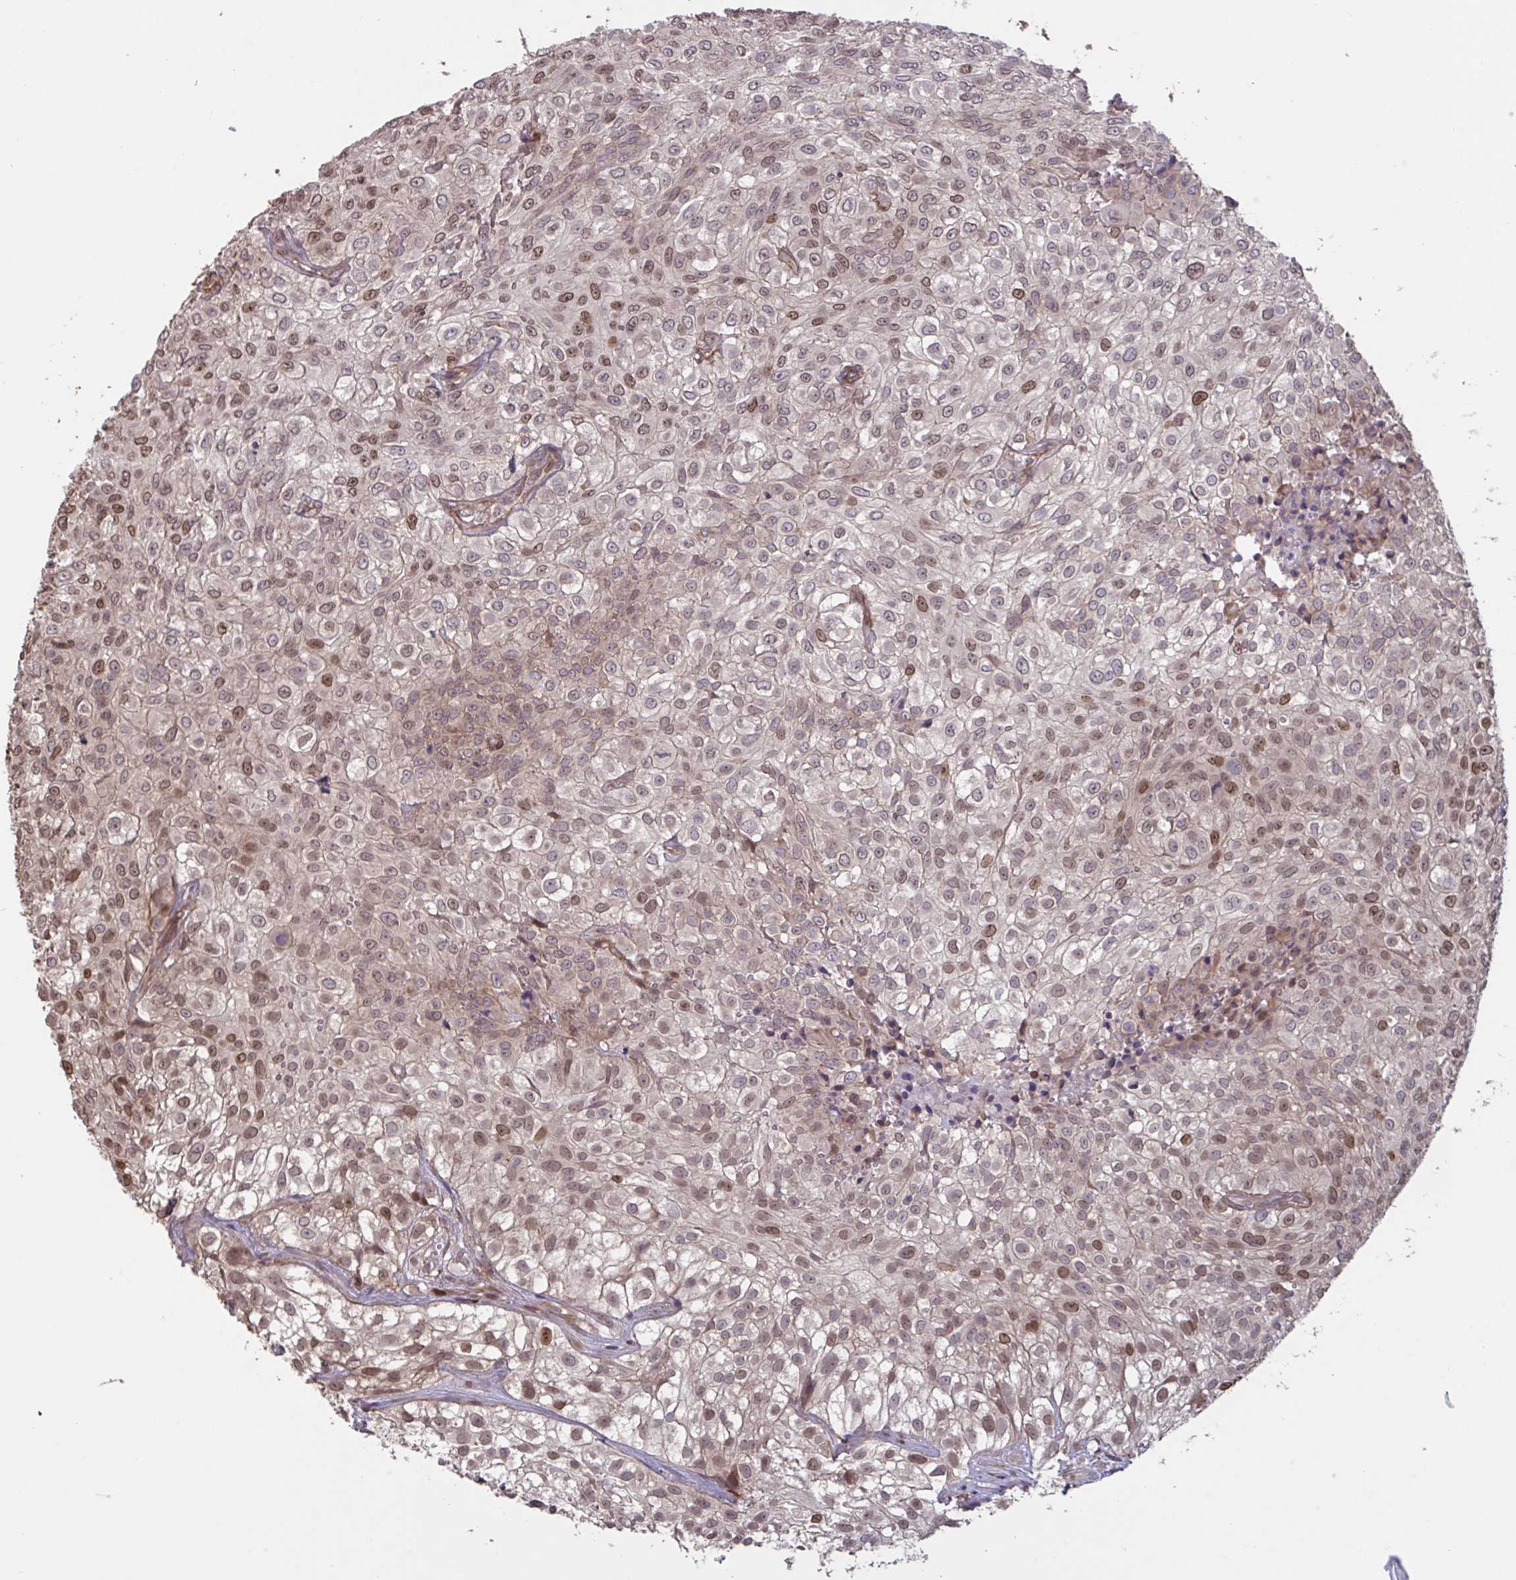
{"staining": {"intensity": "moderate", "quantity": ">75%", "location": "nuclear"}, "tissue": "urothelial cancer", "cell_type": "Tumor cells", "image_type": "cancer", "snomed": [{"axis": "morphology", "description": "Urothelial carcinoma, High grade"}, {"axis": "topography", "description": "Urinary bladder"}], "caption": "IHC micrograph of neoplastic tissue: urothelial cancer stained using immunohistochemistry displays medium levels of moderate protein expression localized specifically in the nuclear of tumor cells, appearing as a nuclear brown color.", "gene": "IPO5", "patient": {"sex": "male", "age": 56}}